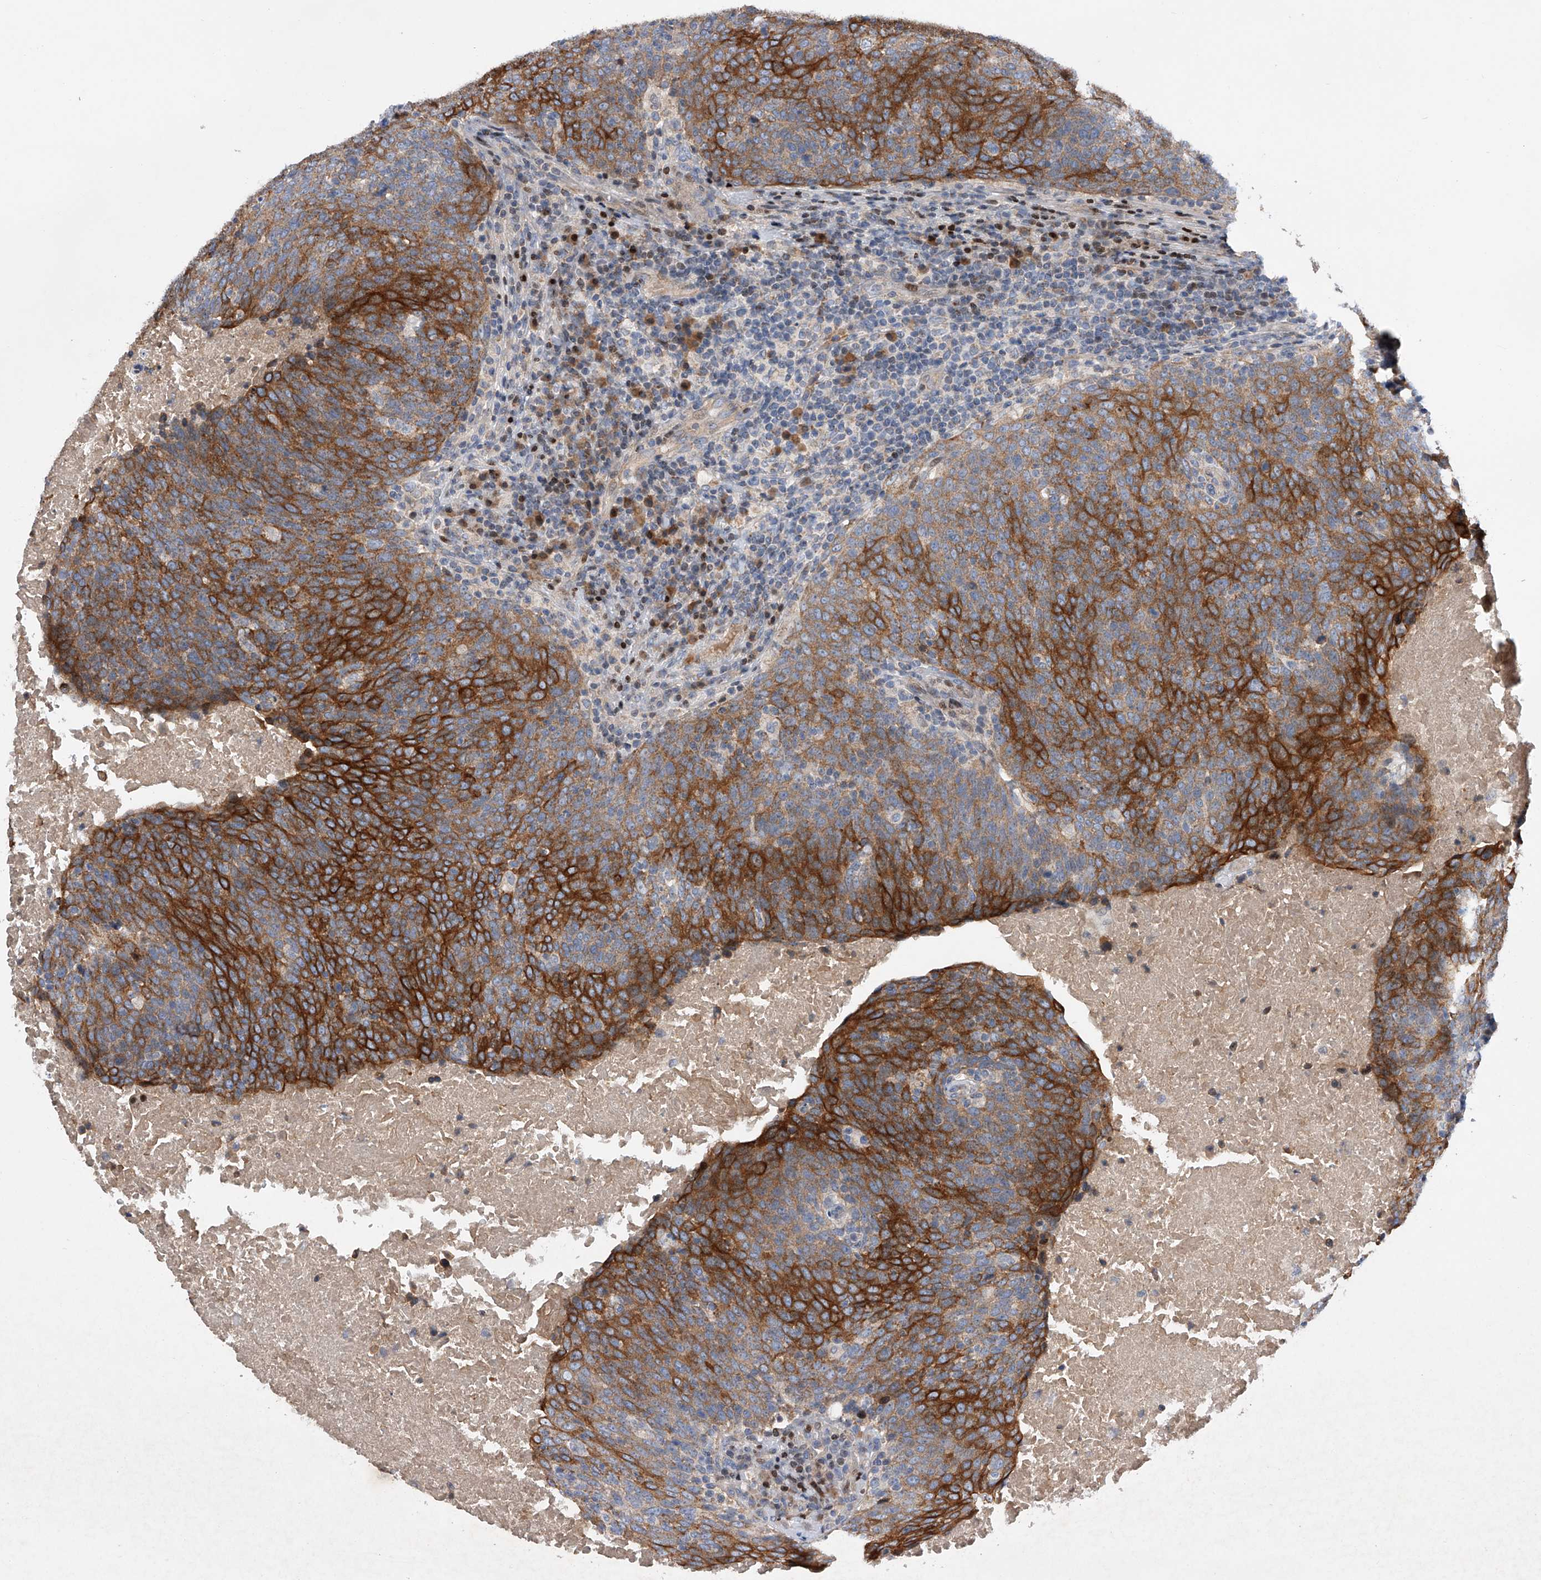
{"staining": {"intensity": "strong", "quantity": "25%-75%", "location": "cytoplasmic/membranous"}, "tissue": "head and neck cancer", "cell_type": "Tumor cells", "image_type": "cancer", "snomed": [{"axis": "morphology", "description": "Squamous cell carcinoma, NOS"}, {"axis": "morphology", "description": "Squamous cell carcinoma, metastatic, NOS"}, {"axis": "topography", "description": "Lymph node"}, {"axis": "topography", "description": "Head-Neck"}], "caption": "This image exhibits head and neck cancer (squamous cell carcinoma) stained with IHC to label a protein in brown. The cytoplasmic/membranous of tumor cells show strong positivity for the protein. Nuclei are counter-stained blue.", "gene": "CDH12", "patient": {"sex": "male", "age": 62}}